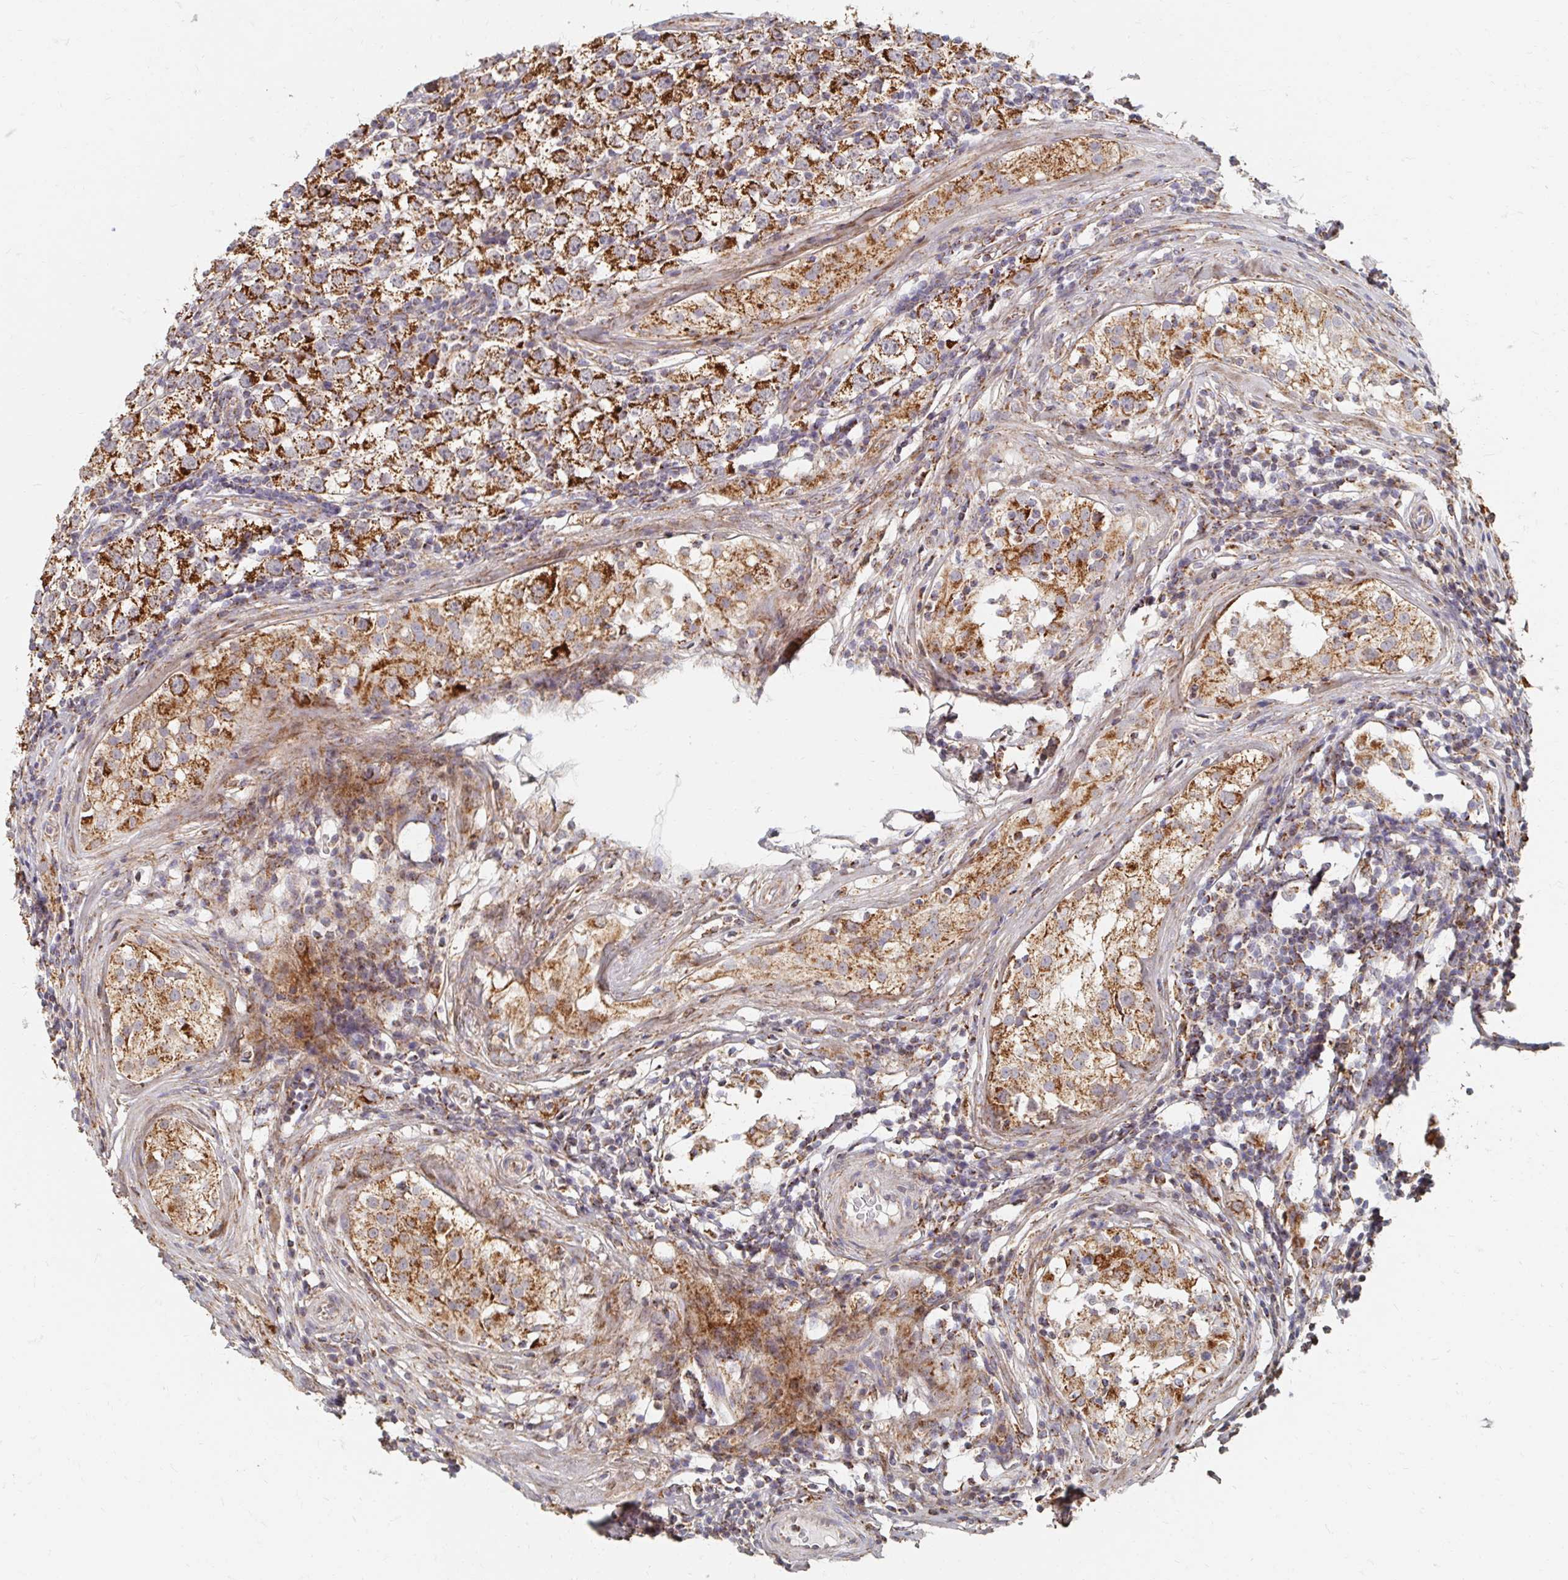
{"staining": {"intensity": "strong", "quantity": ">75%", "location": "cytoplasmic/membranous"}, "tissue": "urothelial cancer", "cell_type": "Tumor cells", "image_type": "cancer", "snomed": [{"axis": "morphology", "description": "Normal tissue, NOS"}, {"axis": "morphology", "description": "Urothelial carcinoma, High grade"}, {"axis": "morphology", "description": "Seminoma, NOS"}, {"axis": "morphology", "description": "Carcinoma, Embryonal, NOS"}, {"axis": "topography", "description": "Urinary bladder"}, {"axis": "topography", "description": "Testis"}], "caption": "A high-resolution image shows immunohistochemistry staining of urothelial carcinoma (high-grade), which shows strong cytoplasmic/membranous positivity in approximately >75% of tumor cells. (brown staining indicates protein expression, while blue staining denotes nuclei).", "gene": "MAVS", "patient": {"sex": "male", "age": 41}}